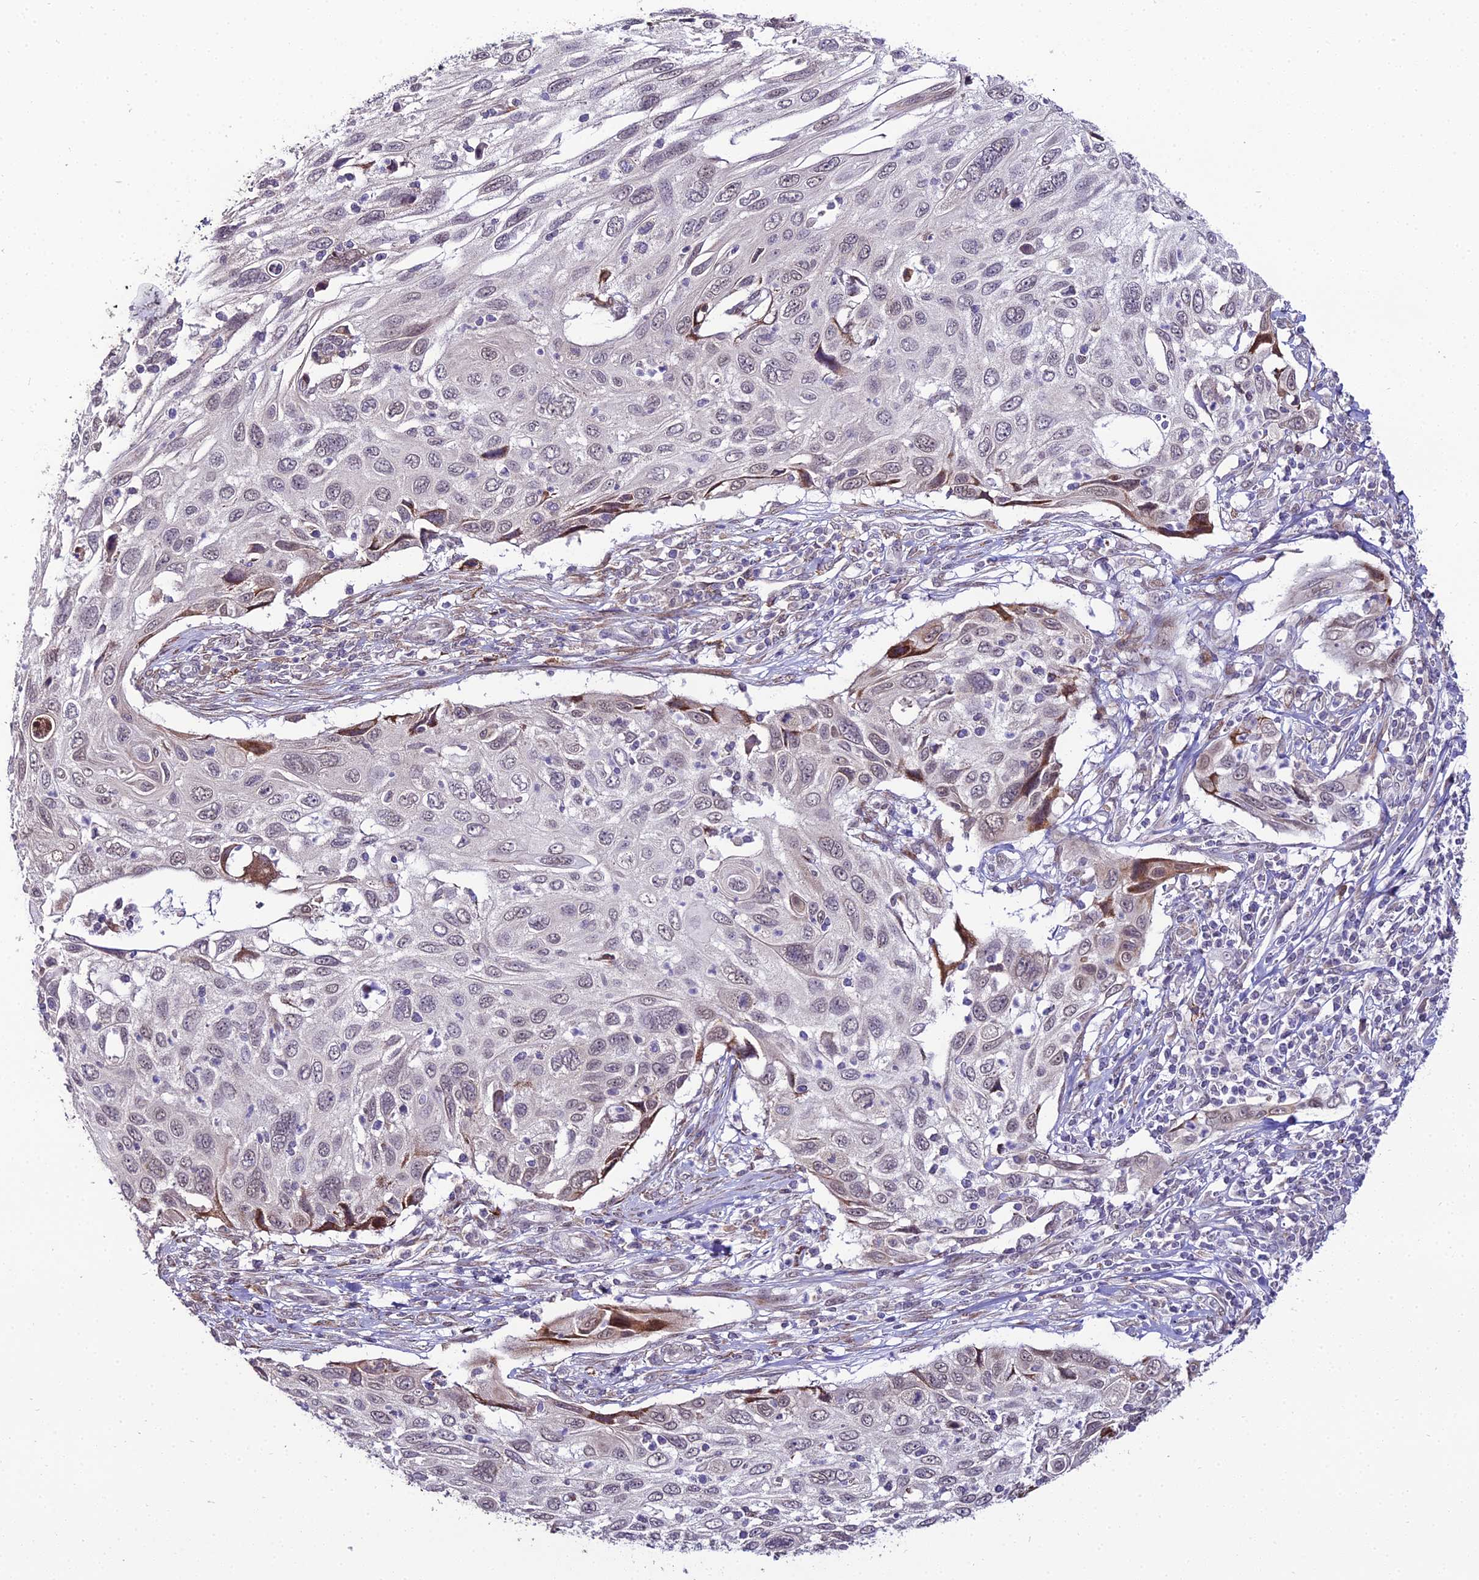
{"staining": {"intensity": "moderate", "quantity": "<25%", "location": "cytoplasmic/membranous"}, "tissue": "cervical cancer", "cell_type": "Tumor cells", "image_type": "cancer", "snomed": [{"axis": "morphology", "description": "Squamous cell carcinoma, NOS"}, {"axis": "topography", "description": "Cervix"}], "caption": "A brown stain highlights moderate cytoplasmic/membranous positivity of a protein in human cervical cancer tumor cells. Immunohistochemistry stains the protein in brown and the nuclei are stained blue.", "gene": "TROAP", "patient": {"sex": "female", "age": 70}}